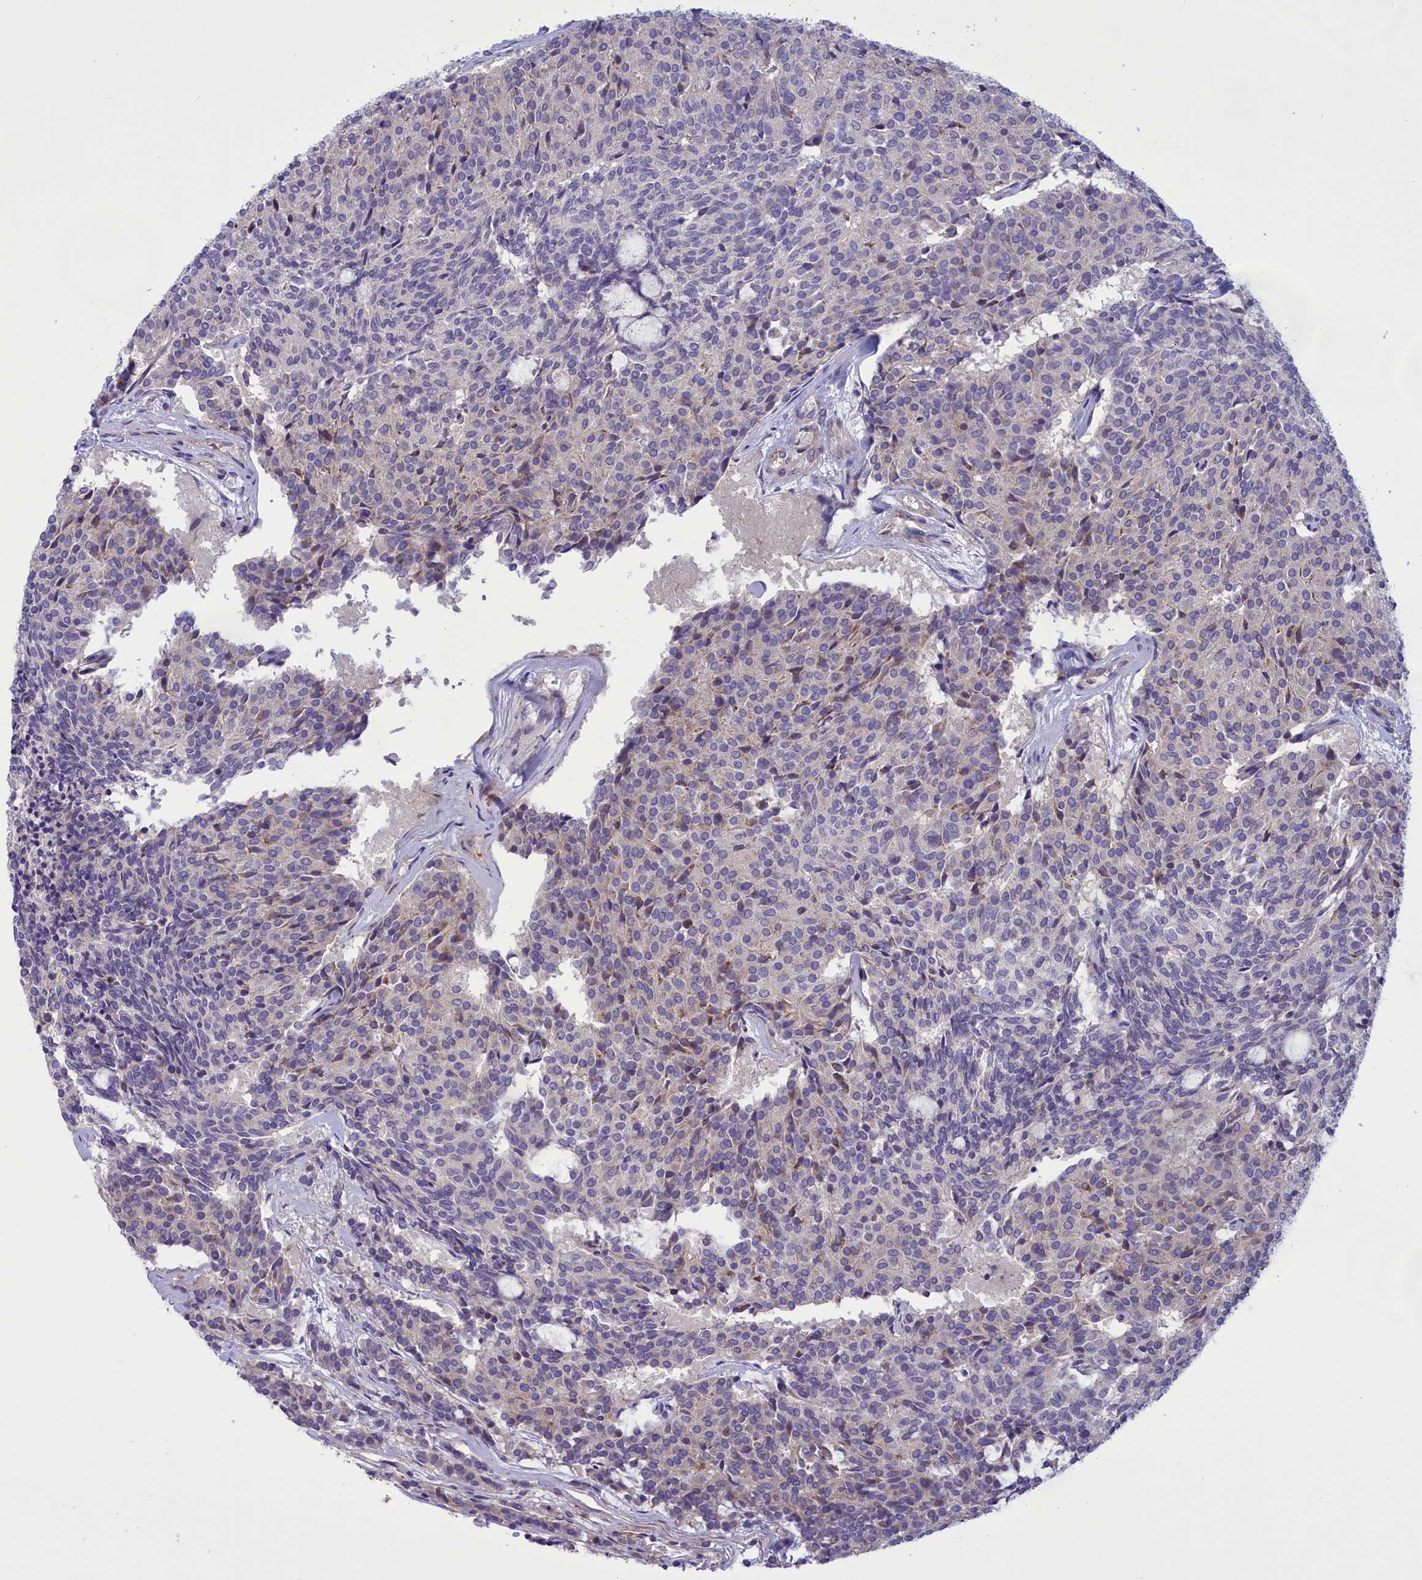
{"staining": {"intensity": "negative", "quantity": "none", "location": "none"}, "tissue": "carcinoid", "cell_type": "Tumor cells", "image_type": "cancer", "snomed": [{"axis": "morphology", "description": "Carcinoid, malignant, NOS"}, {"axis": "topography", "description": "Pancreas"}], "caption": "Tumor cells are negative for protein expression in human carcinoid.", "gene": "CORO2A", "patient": {"sex": "female", "age": 54}}